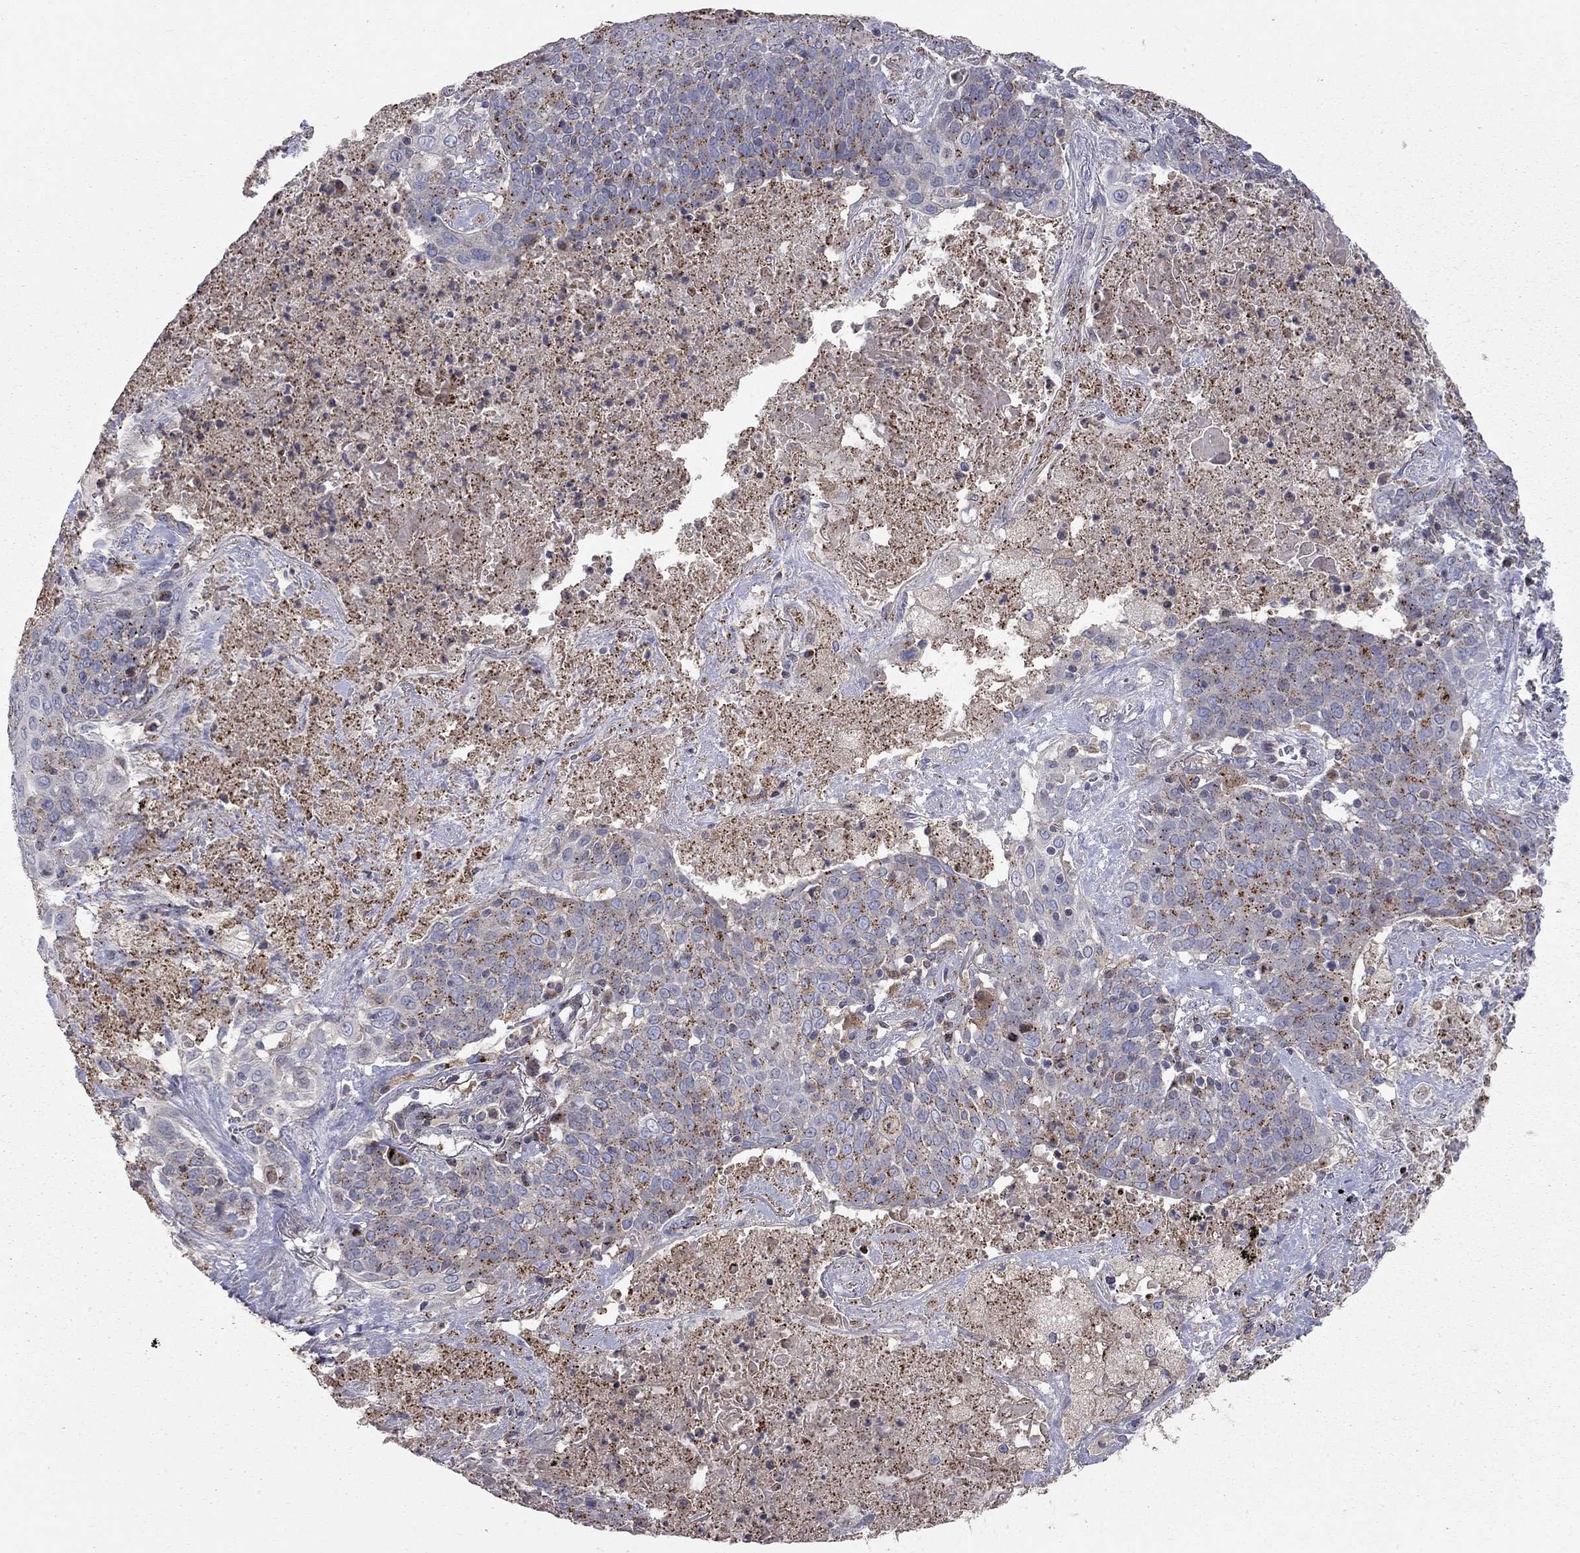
{"staining": {"intensity": "strong", "quantity": "25%-75%", "location": "cytoplasmic/membranous"}, "tissue": "lung cancer", "cell_type": "Tumor cells", "image_type": "cancer", "snomed": [{"axis": "morphology", "description": "Squamous cell carcinoma, NOS"}, {"axis": "topography", "description": "Lung"}], "caption": "Human lung cancer stained with a protein marker reveals strong staining in tumor cells.", "gene": "ERN2", "patient": {"sex": "male", "age": 82}}